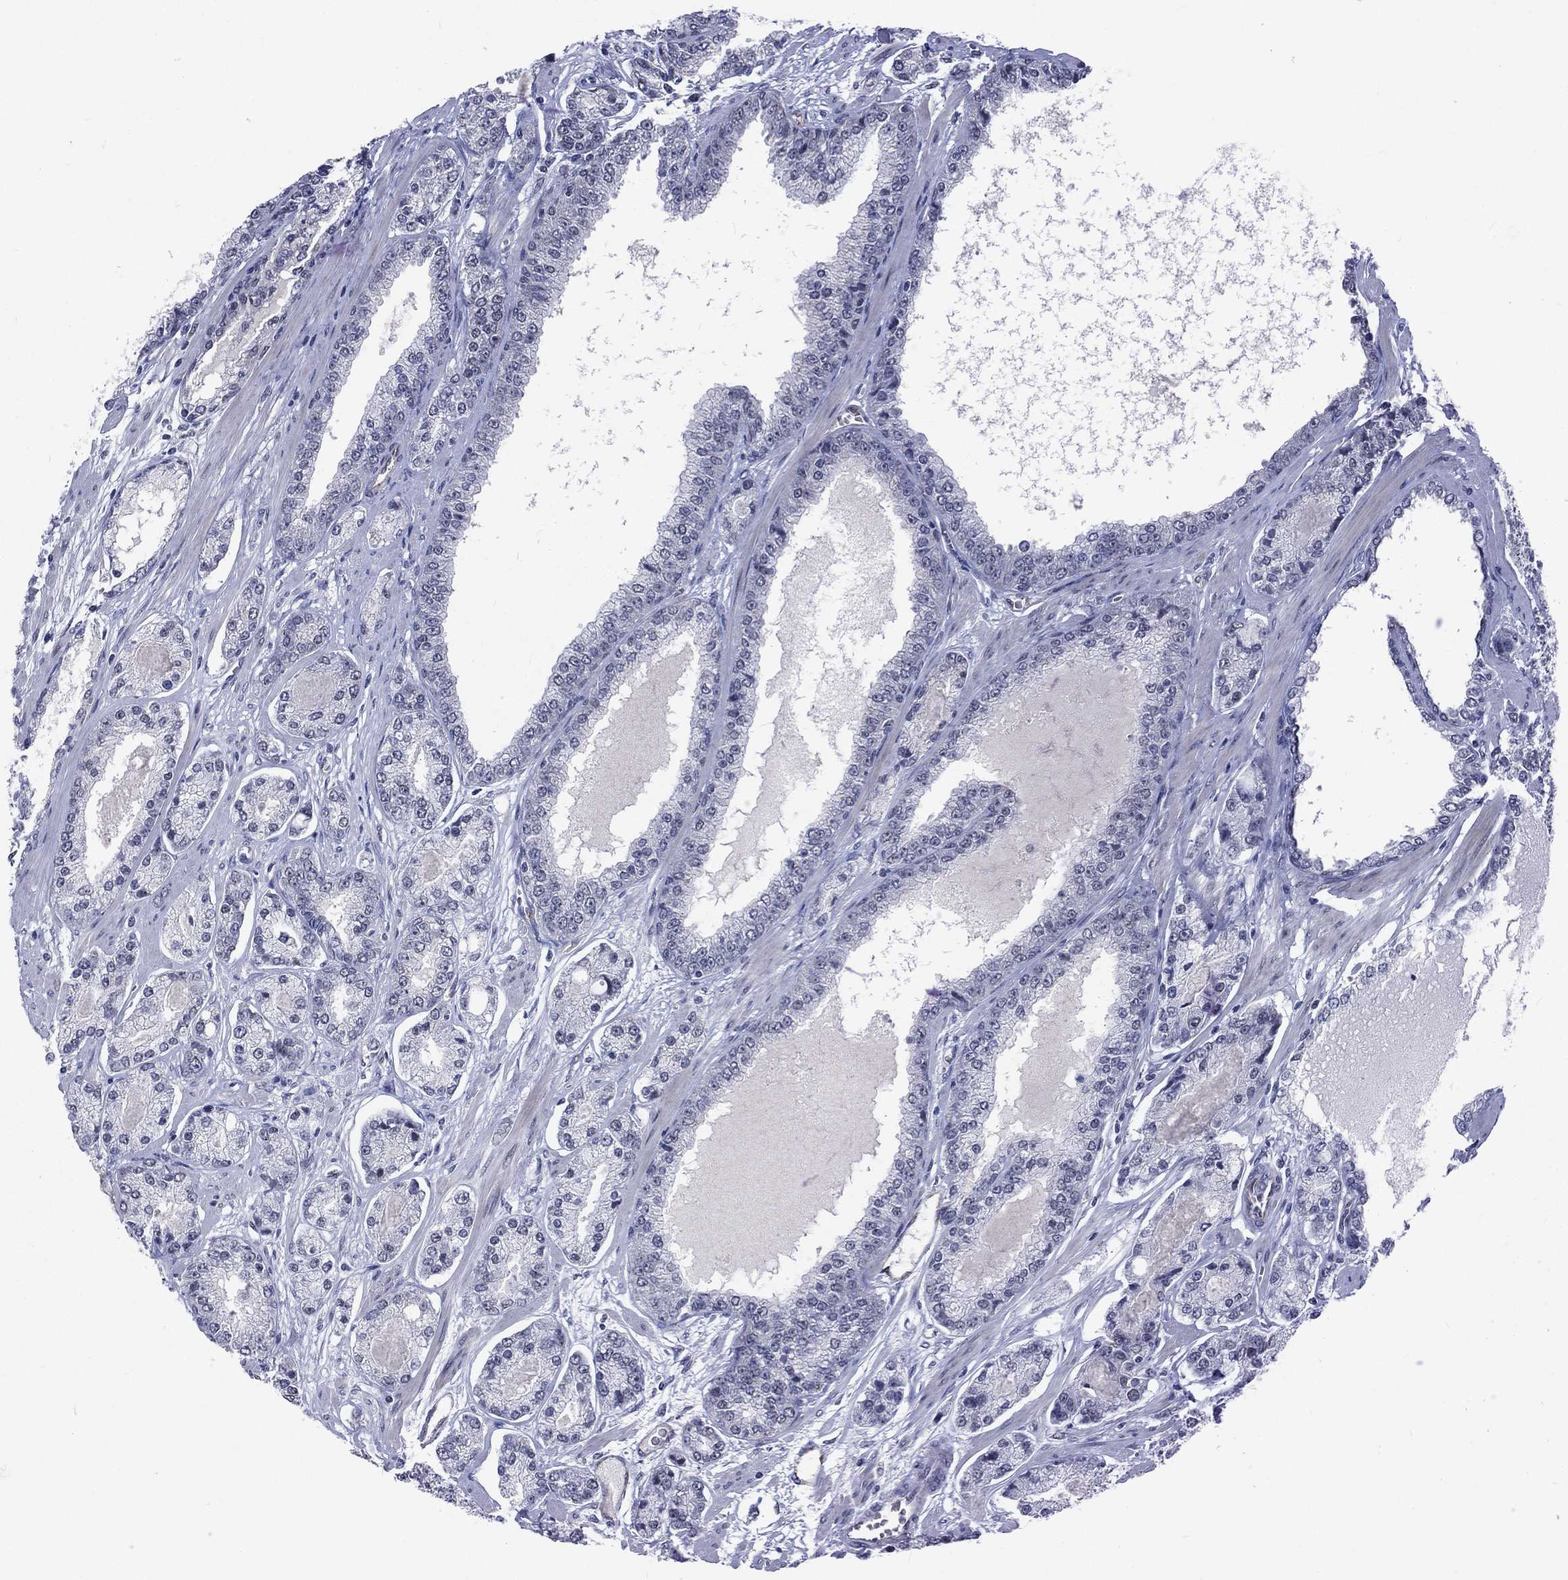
{"staining": {"intensity": "negative", "quantity": "none", "location": "none"}, "tissue": "prostate cancer", "cell_type": "Tumor cells", "image_type": "cancer", "snomed": [{"axis": "morphology", "description": "Adenocarcinoma, NOS"}, {"axis": "topography", "description": "Prostate"}], "caption": "IHC image of neoplastic tissue: prostate adenocarcinoma stained with DAB reveals no significant protein positivity in tumor cells.", "gene": "ZBED1", "patient": {"sex": "male", "age": 64}}